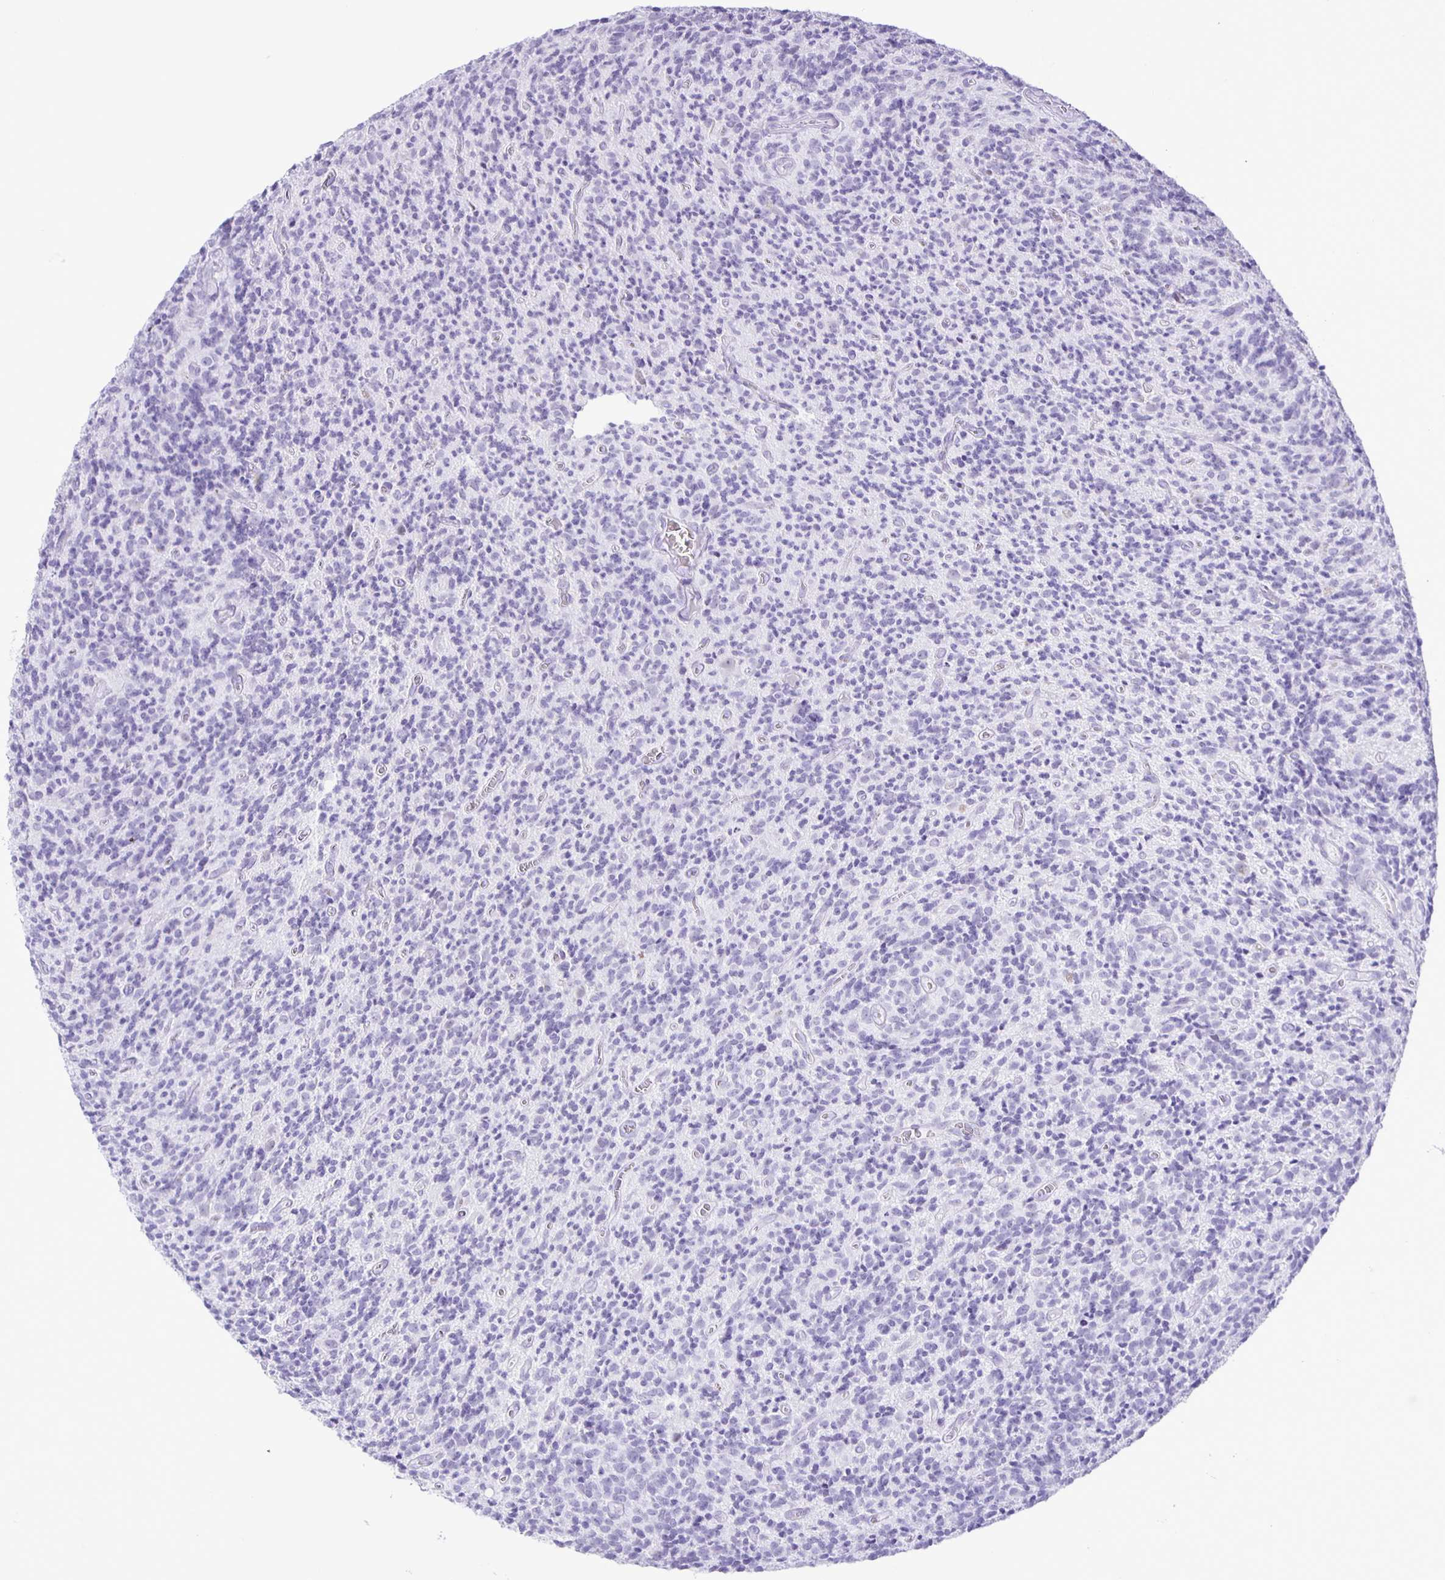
{"staining": {"intensity": "negative", "quantity": "none", "location": "none"}, "tissue": "glioma", "cell_type": "Tumor cells", "image_type": "cancer", "snomed": [{"axis": "morphology", "description": "Glioma, malignant, High grade"}, {"axis": "topography", "description": "Brain"}], "caption": "Glioma stained for a protein using immunohistochemistry (IHC) displays no positivity tumor cells.", "gene": "EZHIP", "patient": {"sex": "male", "age": 76}}